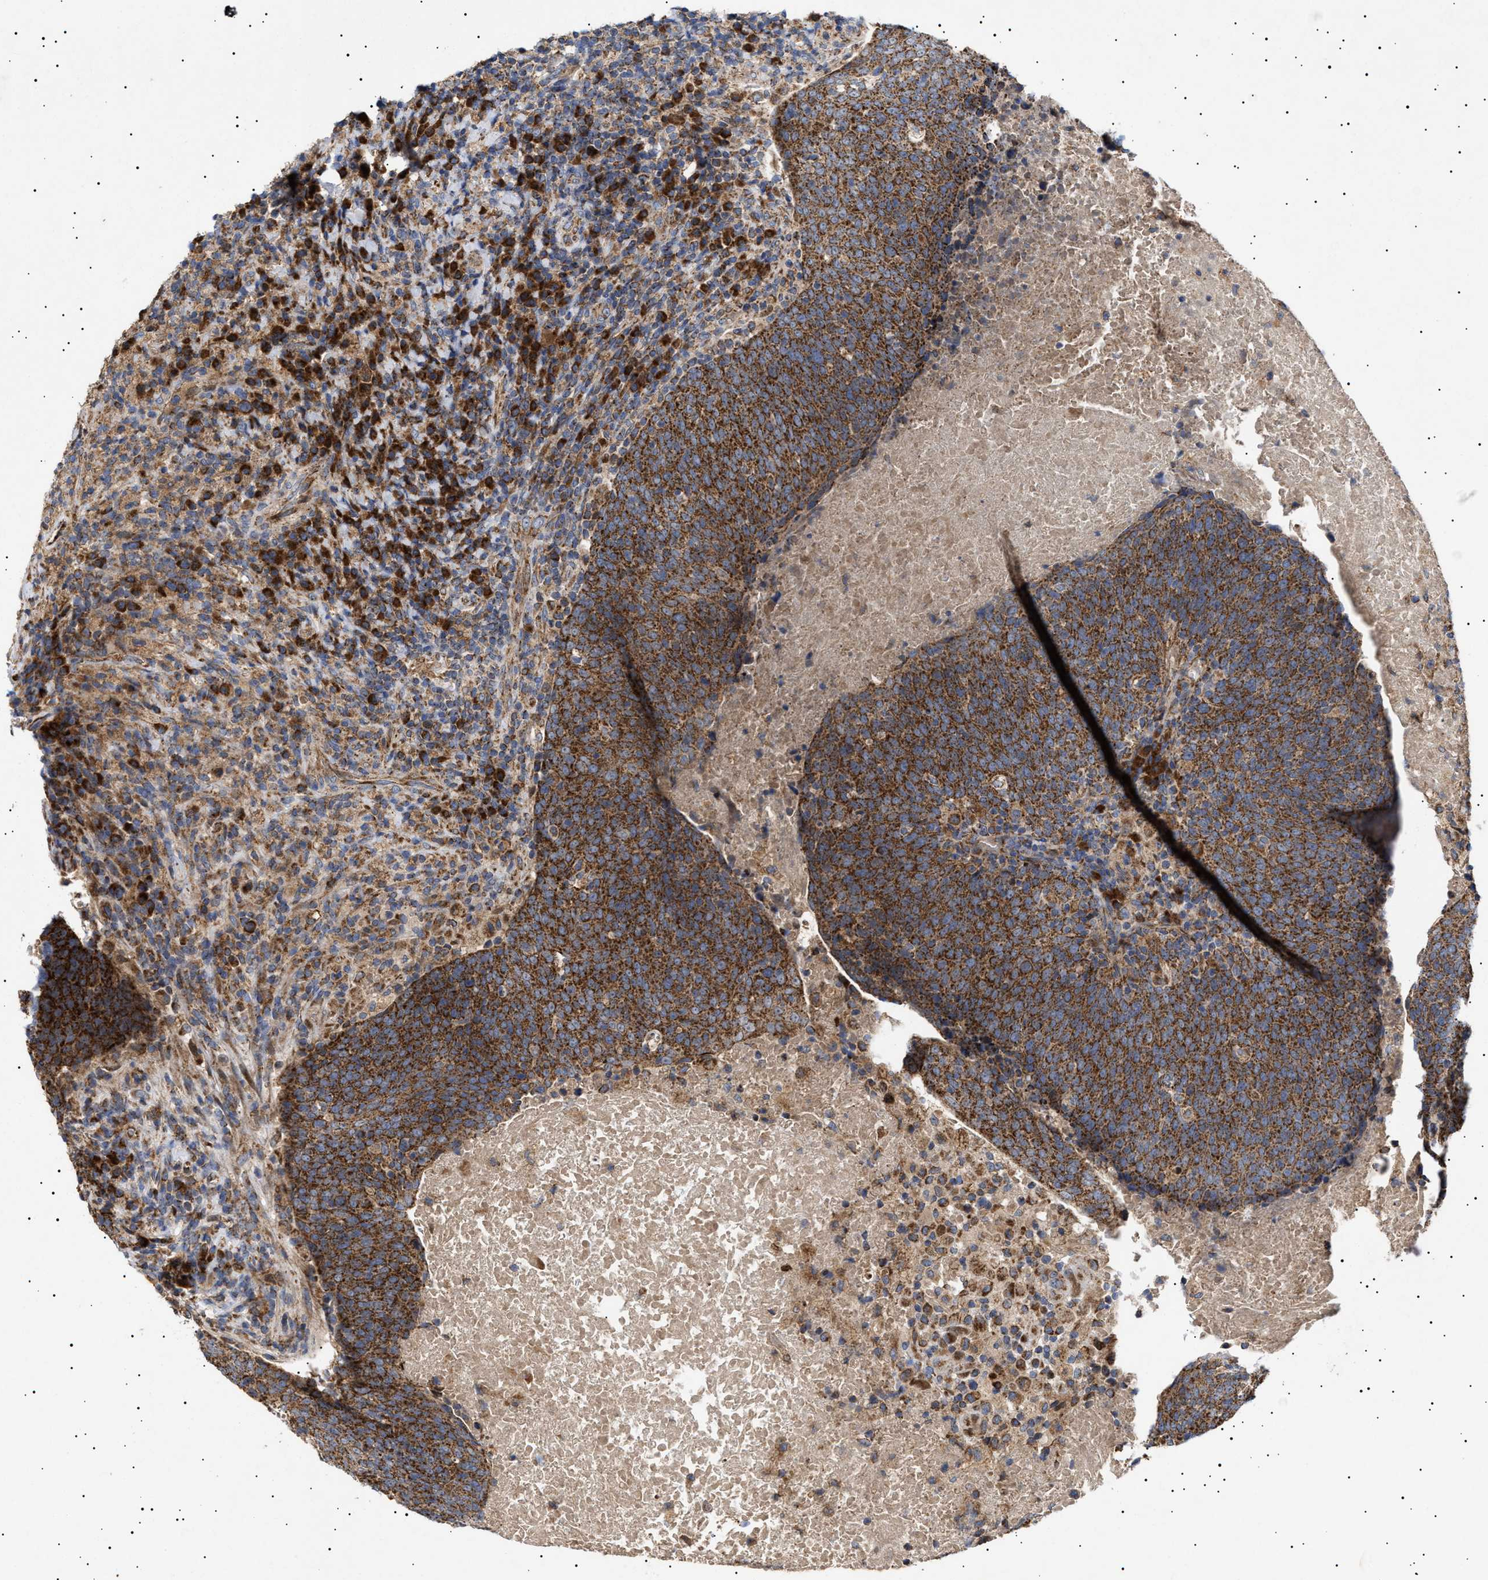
{"staining": {"intensity": "strong", "quantity": ">75%", "location": "cytoplasmic/membranous"}, "tissue": "head and neck cancer", "cell_type": "Tumor cells", "image_type": "cancer", "snomed": [{"axis": "morphology", "description": "Squamous cell carcinoma, NOS"}, {"axis": "morphology", "description": "Squamous cell carcinoma, metastatic, NOS"}, {"axis": "topography", "description": "Lymph node"}, {"axis": "topography", "description": "Head-Neck"}], "caption": "High-magnification brightfield microscopy of head and neck cancer stained with DAB (3,3'-diaminobenzidine) (brown) and counterstained with hematoxylin (blue). tumor cells exhibit strong cytoplasmic/membranous staining is present in about>75% of cells. (brown staining indicates protein expression, while blue staining denotes nuclei).", "gene": "MRPL10", "patient": {"sex": "male", "age": 62}}